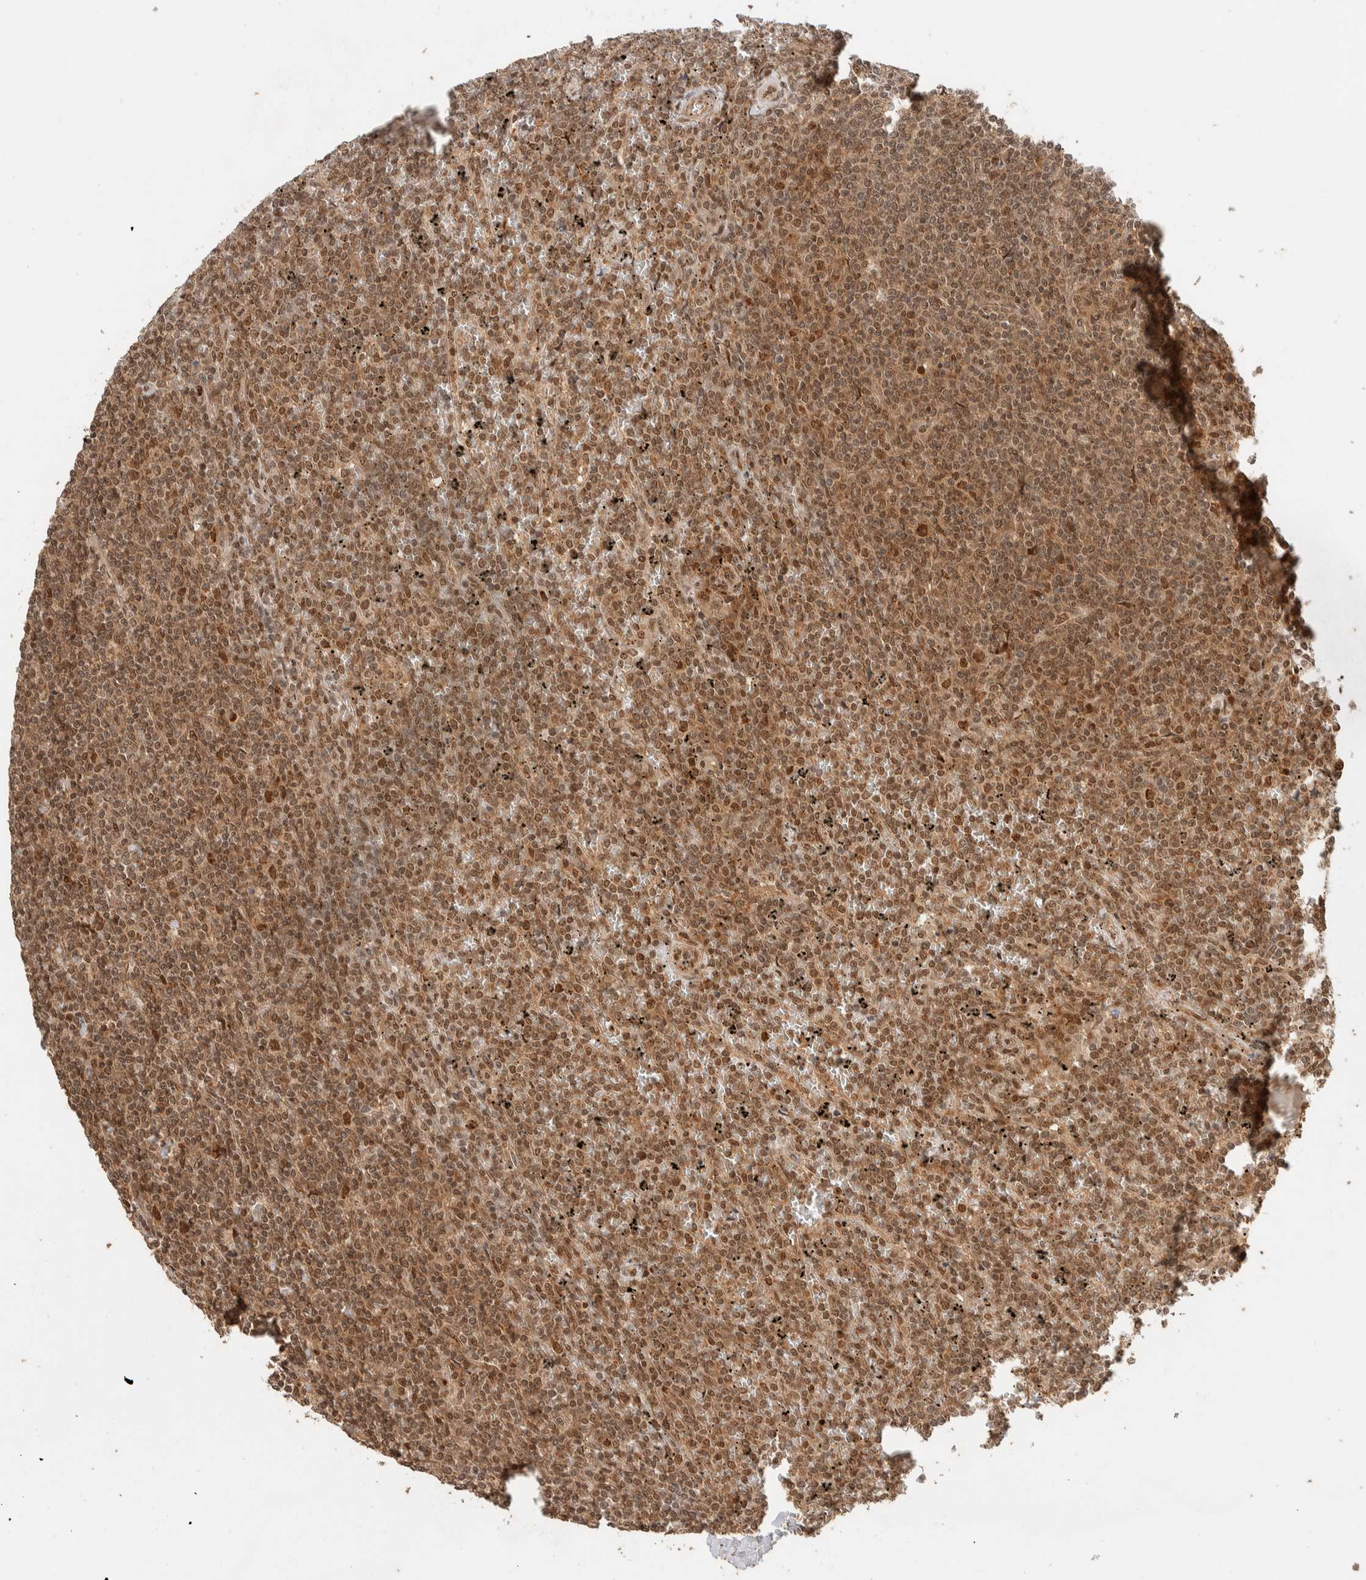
{"staining": {"intensity": "moderate", "quantity": ">75%", "location": "cytoplasmic/membranous,nuclear"}, "tissue": "lymphoma", "cell_type": "Tumor cells", "image_type": "cancer", "snomed": [{"axis": "morphology", "description": "Malignant lymphoma, non-Hodgkin's type, Low grade"}, {"axis": "topography", "description": "Spleen"}], "caption": "This is an image of immunohistochemistry staining of low-grade malignant lymphoma, non-Hodgkin's type, which shows moderate staining in the cytoplasmic/membranous and nuclear of tumor cells.", "gene": "ZBTB2", "patient": {"sex": "female", "age": 19}}